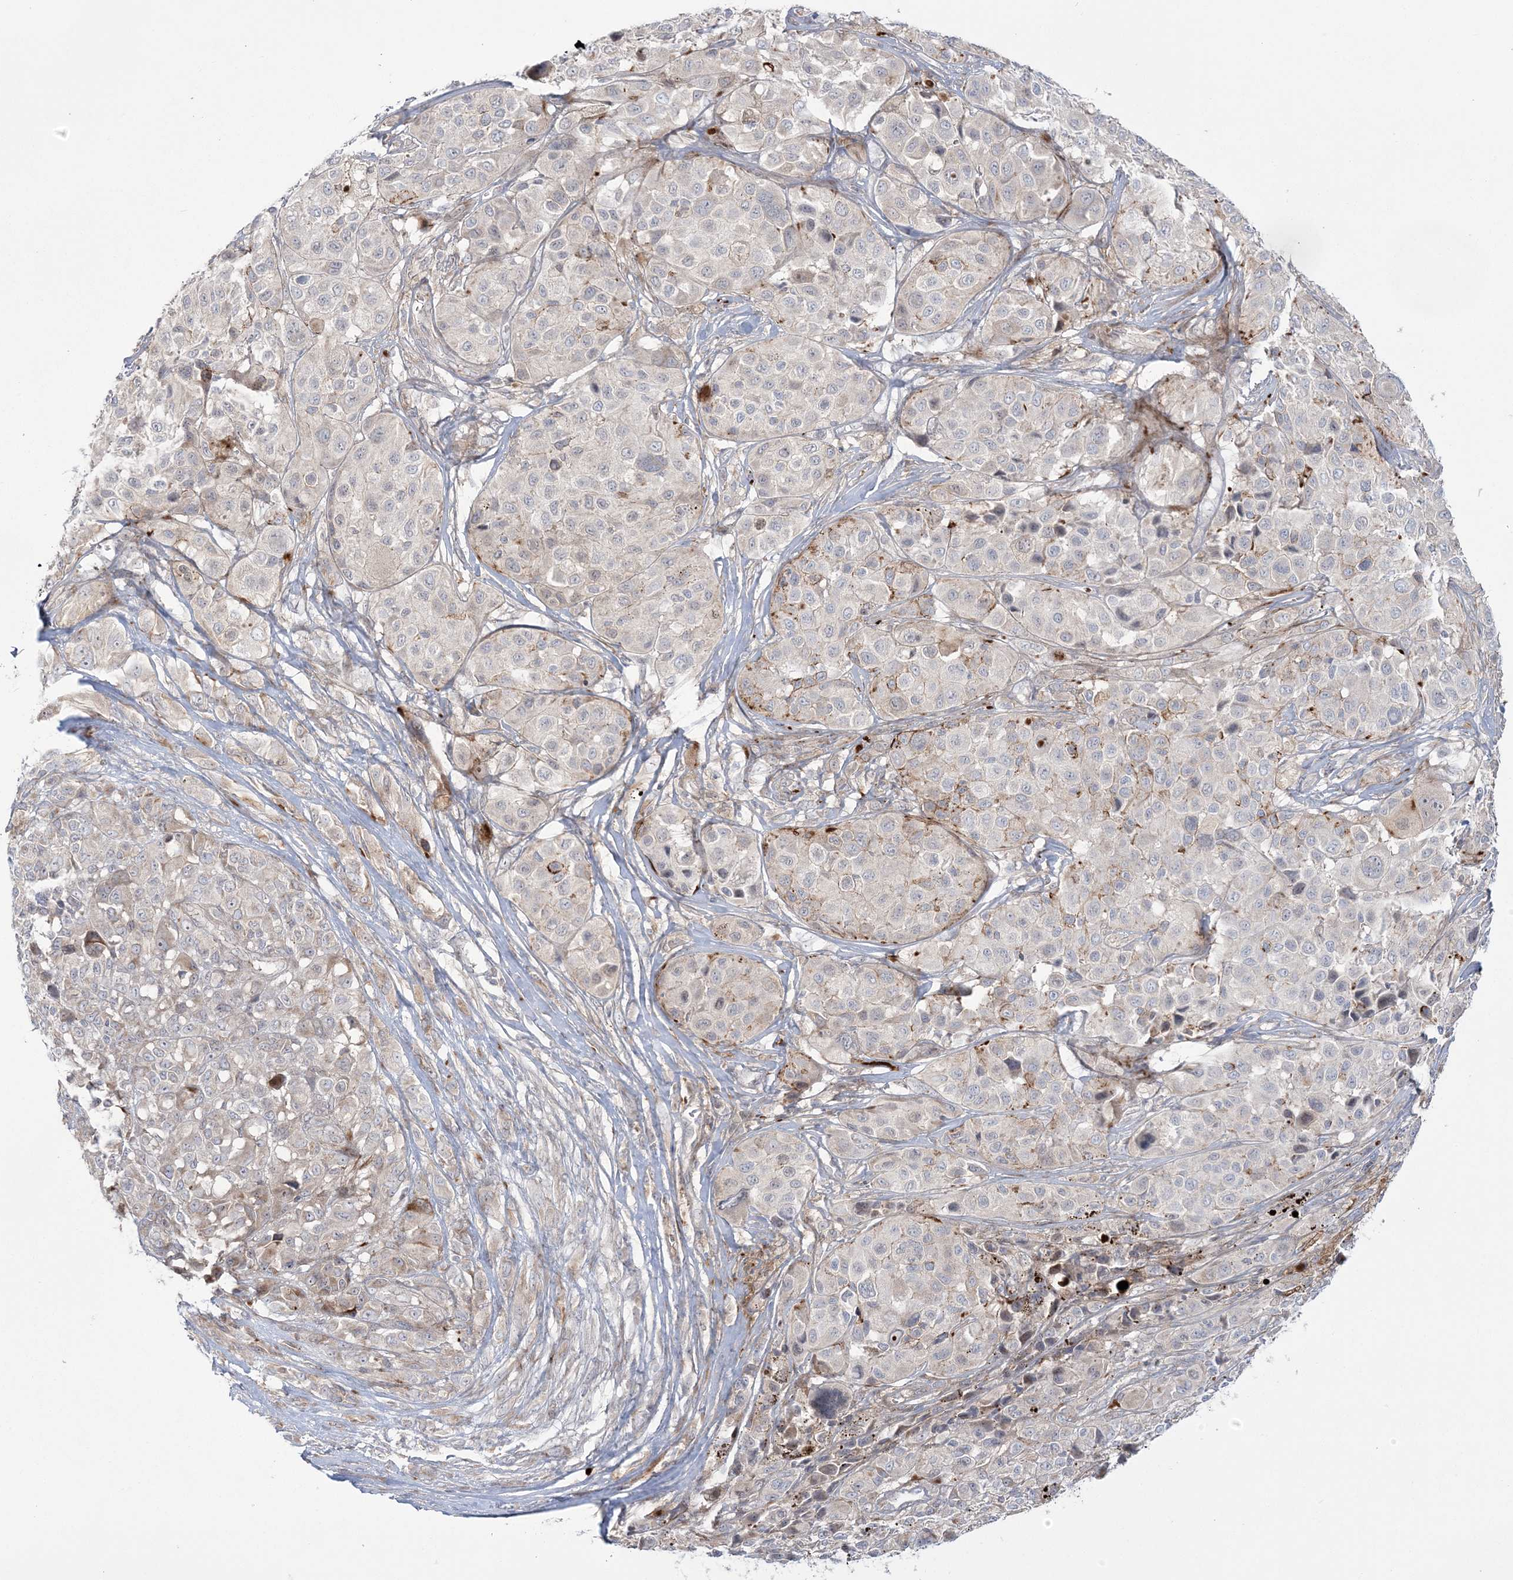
{"staining": {"intensity": "negative", "quantity": "none", "location": "none"}, "tissue": "melanoma", "cell_type": "Tumor cells", "image_type": "cancer", "snomed": [{"axis": "morphology", "description": "Malignant melanoma, NOS"}, {"axis": "topography", "description": "Skin of trunk"}], "caption": "Melanoma stained for a protein using immunohistochemistry (IHC) displays no staining tumor cells.", "gene": "NUDT9", "patient": {"sex": "male", "age": 71}}